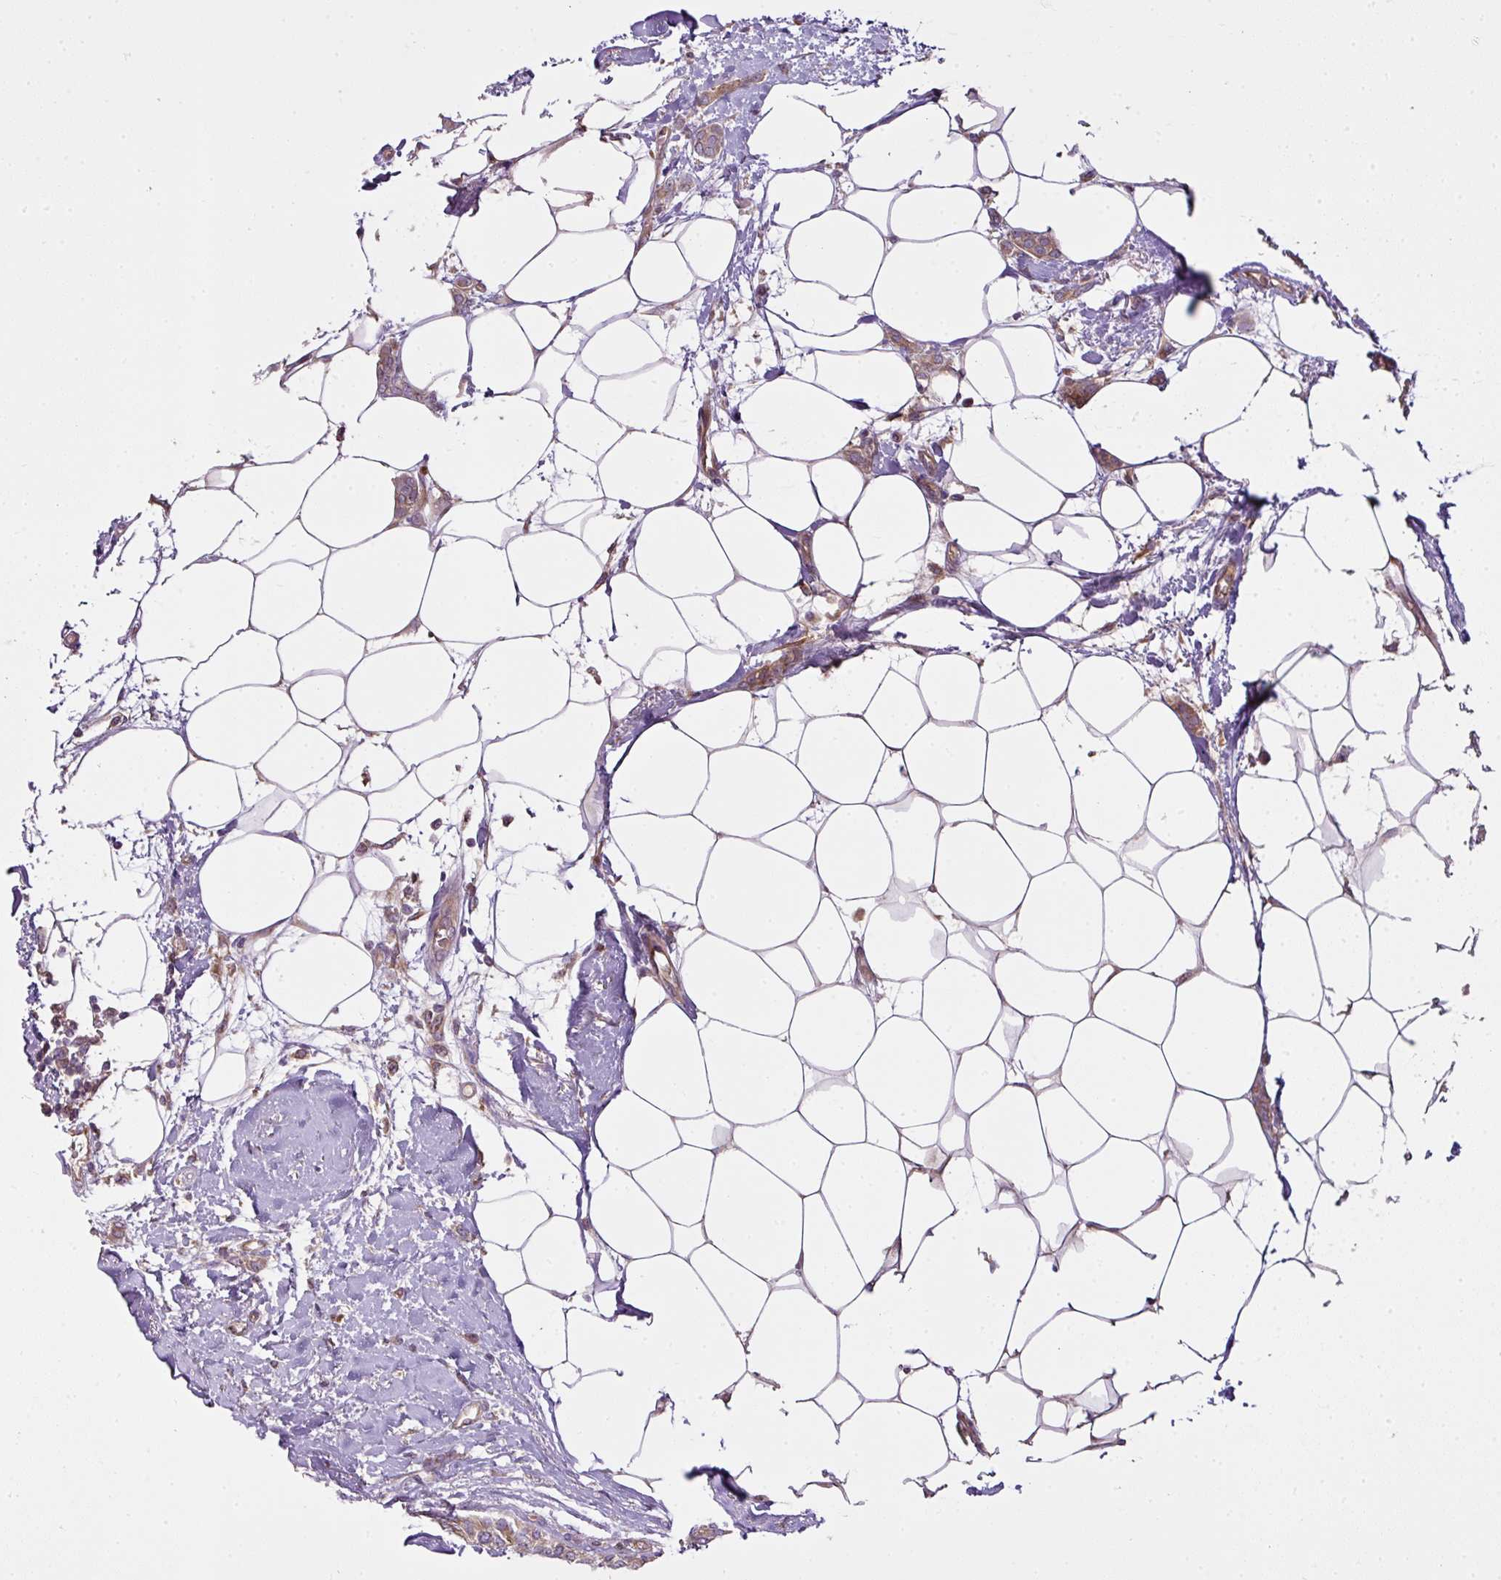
{"staining": {"intensity": "weak", "quantity": ">75%", "location": "cytoplasmic/membranous"}, "tissue": "breast cancer", "cell_type": "Tumor cells", "image_type": "cancer", "snomed": [{"axis": "morphology", "description": "Duct carcinoma"}, {"axis": "topography", "description": "Breast"}], "caption": "IHC of invasive ductal carcinoma (breast) demonstrates low levels of weak cytoplasmic/membranous positivity in about >75% of tumor cells.", "gene": "COX18", "patient": {"sex": "female", "age": 72}}